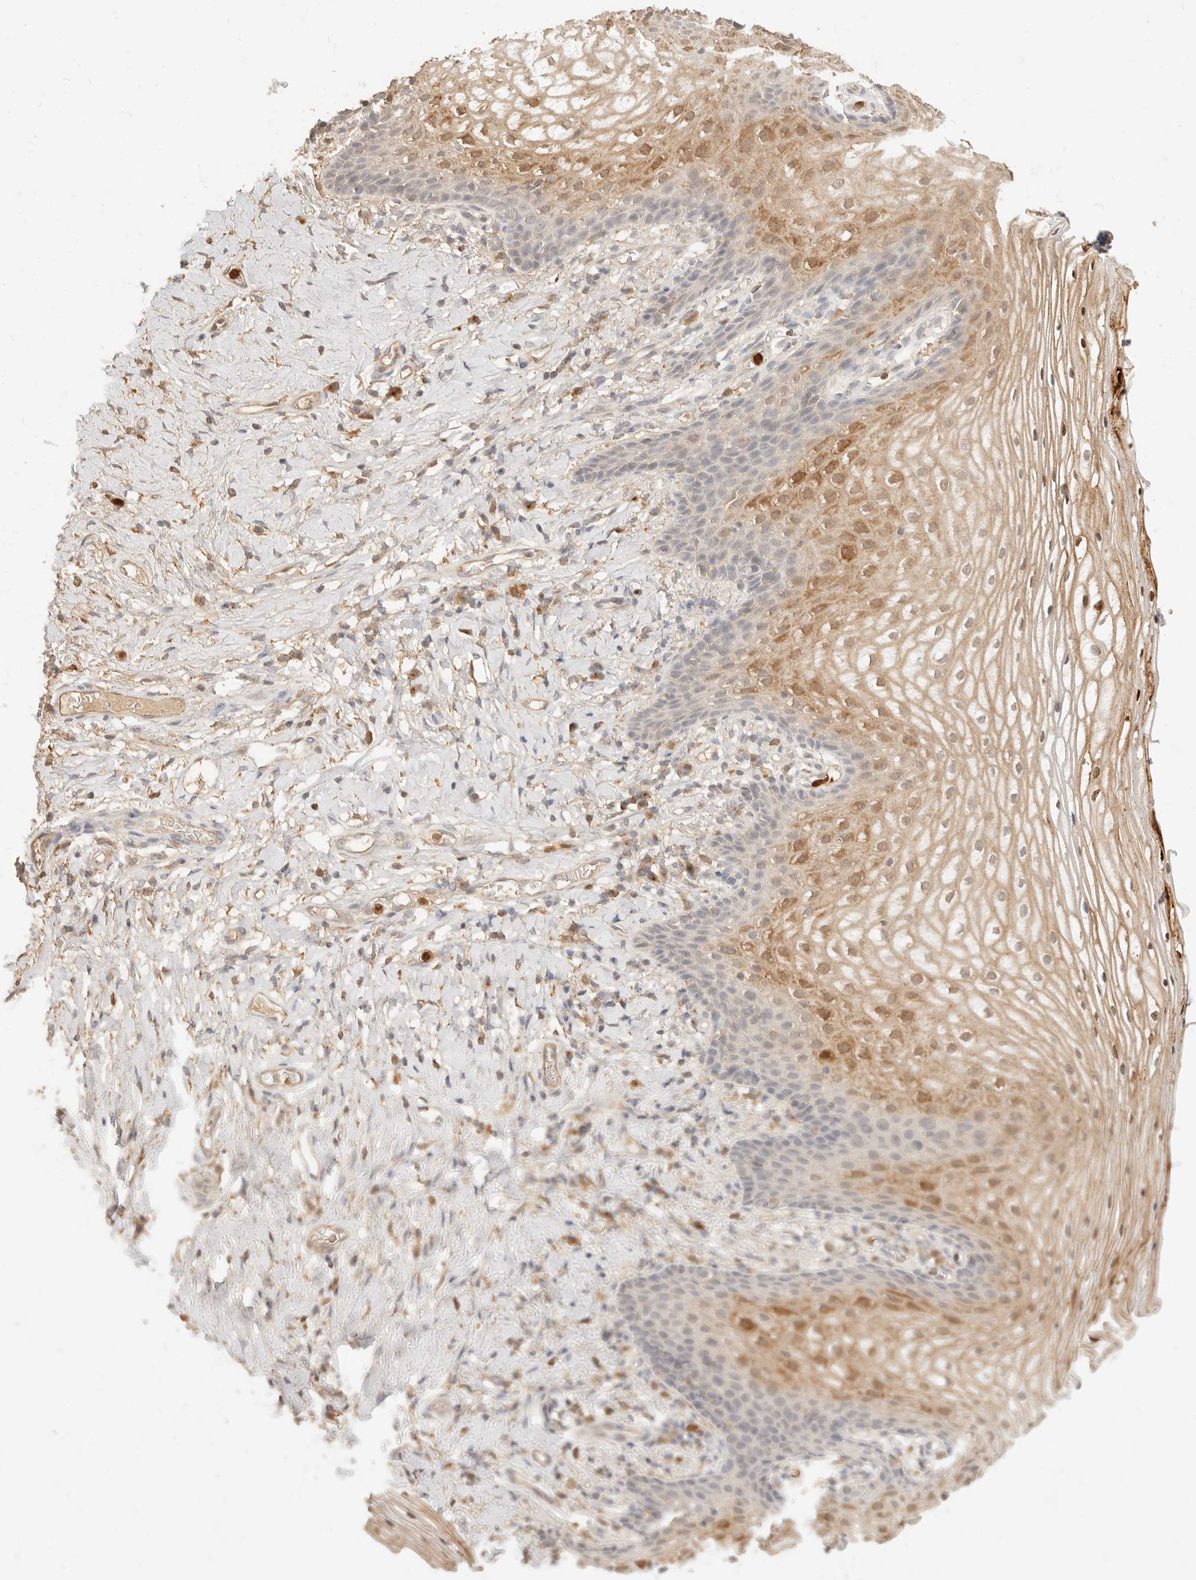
{"staining": {"intensity": "moderate", "quantity": "<25%", "location": "cytoplasmic/membranous"}, "tissue": "vagina", "cell_type": "Squamous epithelial cells", "image_type": "normal", "snomed": [{"axis": "morphology", "description": "Normal tissue, NOS"}, {"axis": "topography", "description": "Vagina"}], "caption": "This is a photomicrograph of IHC staining of unremarkable vagina, which shows moderate staining in the cytoplasmic/membranous of squamous epithelial cells.", "gene": "TMTC2", "patient": {"sex": "female", "age": 60}}